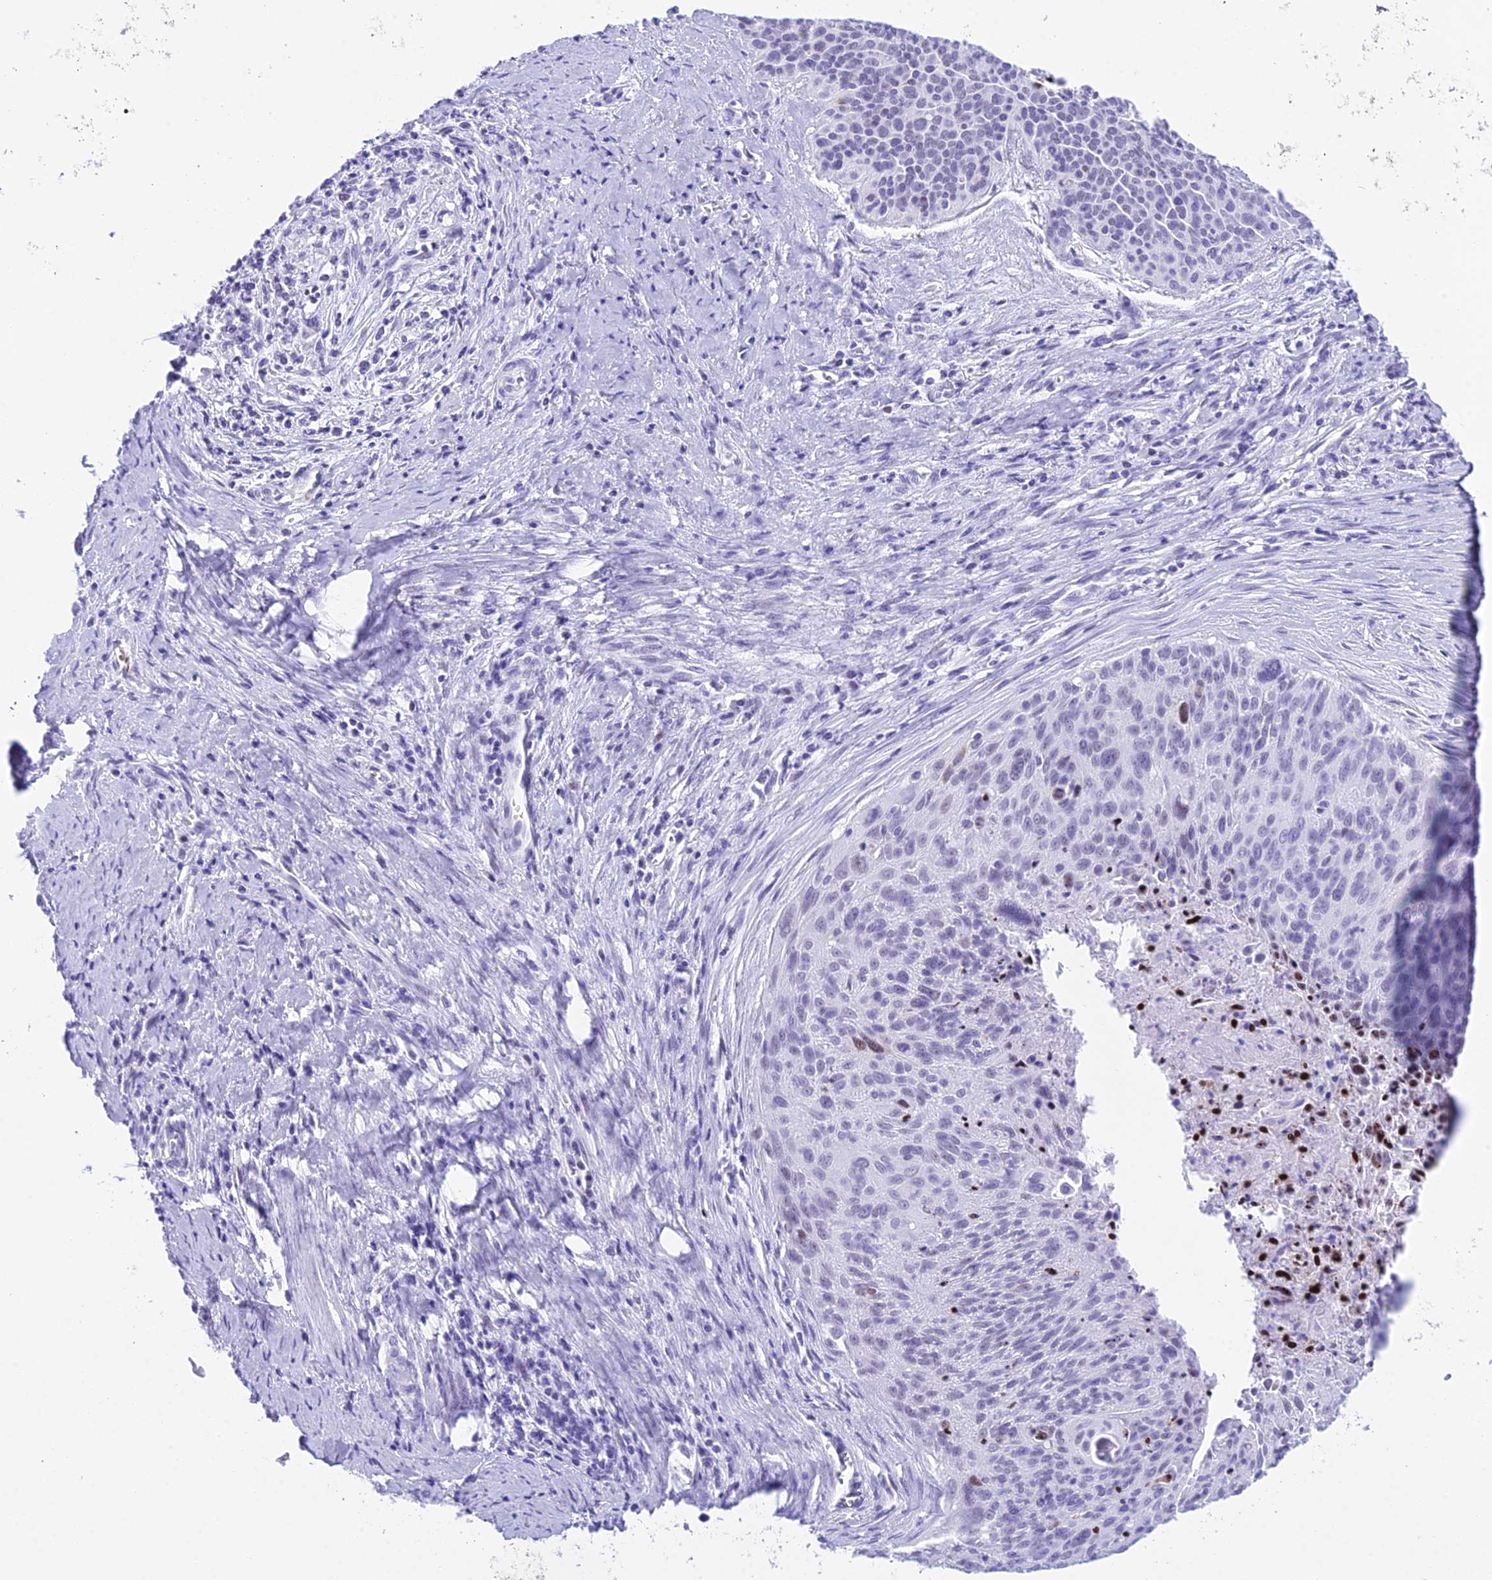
{"staining": {"intensity": "negative", "quantity": "none", "location": "none"}, "tissue": "cervical cancer", "cell_type": "Tumor cells", "image_type": "cancer", "snomed": [{"axis": "morphology", "description": "Squamous cell carcinoma, NOS"}, {"axis": "topography", "description": "Cervix"}], "caption": "Cervical cancer (squamous cell carcinoma) was stained to show a protein in brown. There is no significant positivity in tumor cells.", "gene": "RNPS1", "patient": {"sex": "female", "age": 55}}